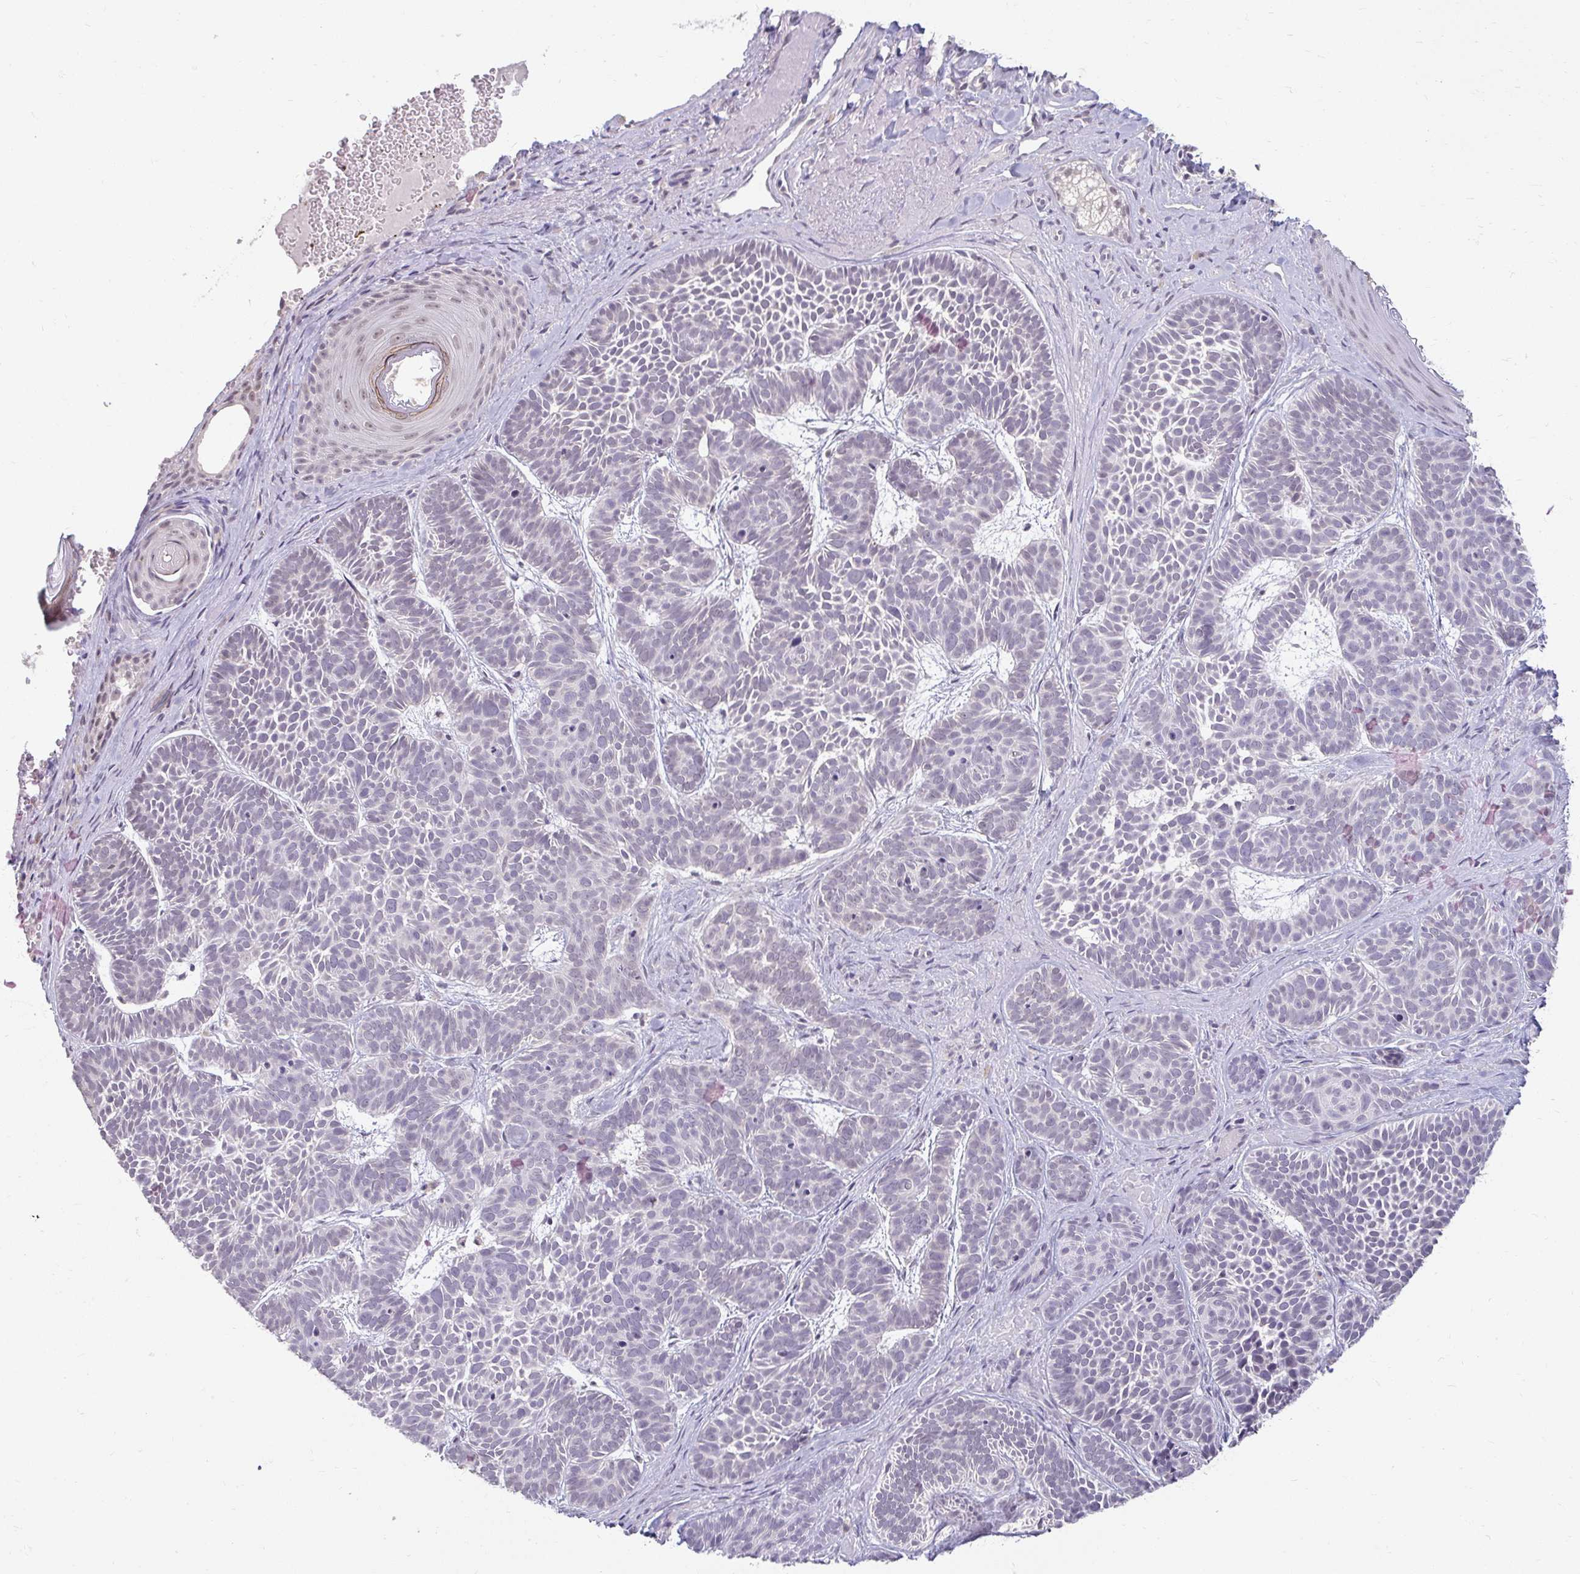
{"staining": {"intensity": "negative", "quantity": "none", "location": "none"}, "tissue": "skin cancer", "cell_type": "Tumor cells", "image_type": "cancer", "snomed": [{"axis": "morphology", "description": "Basal cell carcinoma"}, {"axis": "topography", "description": "Skin"}], "caption": "DAB immunohistochemical staining of human basal cell carcinoma (skin) exhibits no significant expression in tumor cells. (DAB immunohistochemistry with hematoxylin counter stain).", "gene": "DDN", "patient": {"sex": "male", "age": 81}}